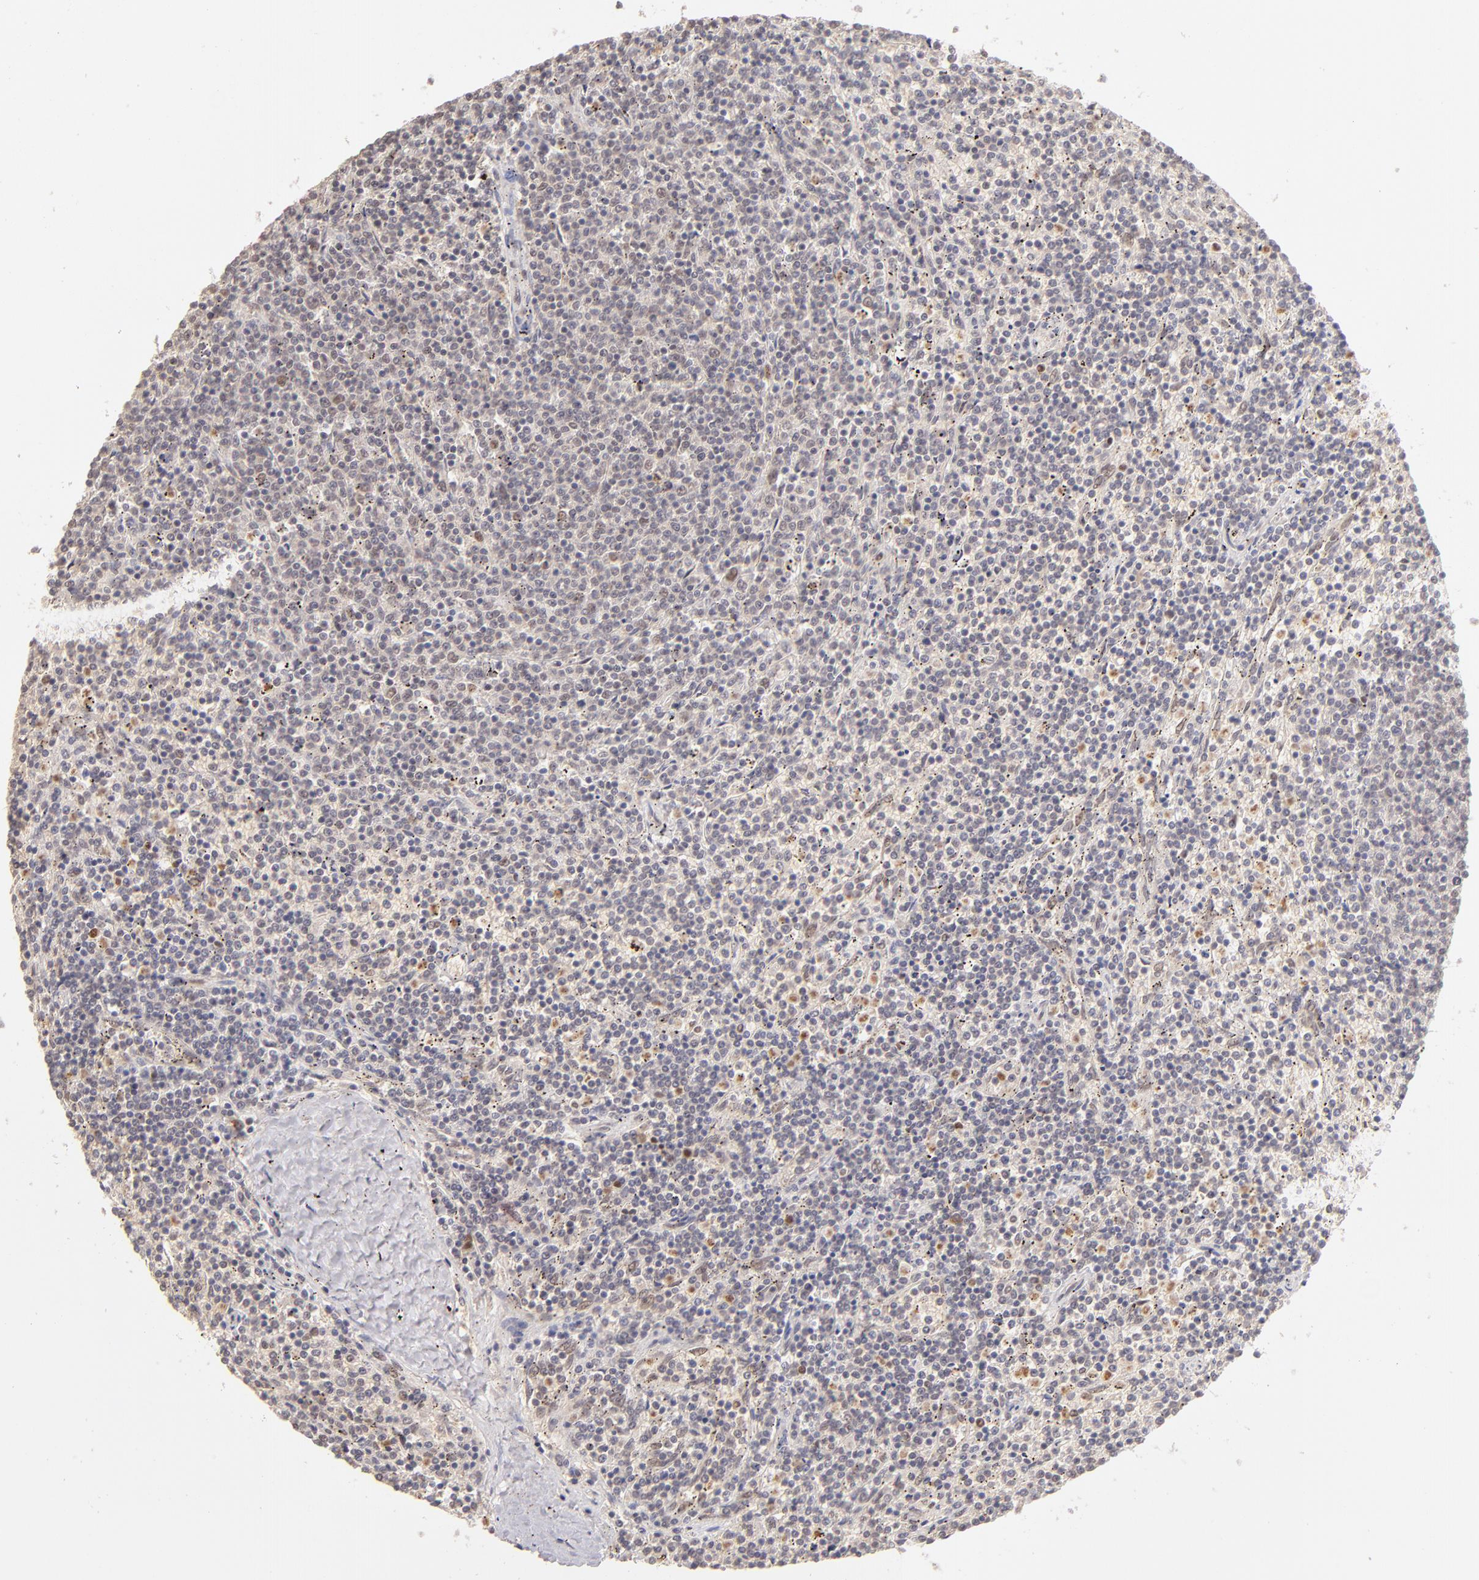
{"staining": {"intensity": "weak", "quantity": "<25%", "location": "nuclear"}, "tissue": "lymphoma", "cell_type": "Tumor cells", "image_type": "cancer", "snomed": [{"axis": "morphology", "description": "Malignant lymphoma, non-Hodgkin's type, Low grade"}, {"axis": "topography", "description": "Spleen"}], "caption": "This is an immunohistochemistry histopathology image of lymphoma. There is no staining in tumor cells.", "gene": "NFE2", "patient": {"sex": "female", "age": 50}}